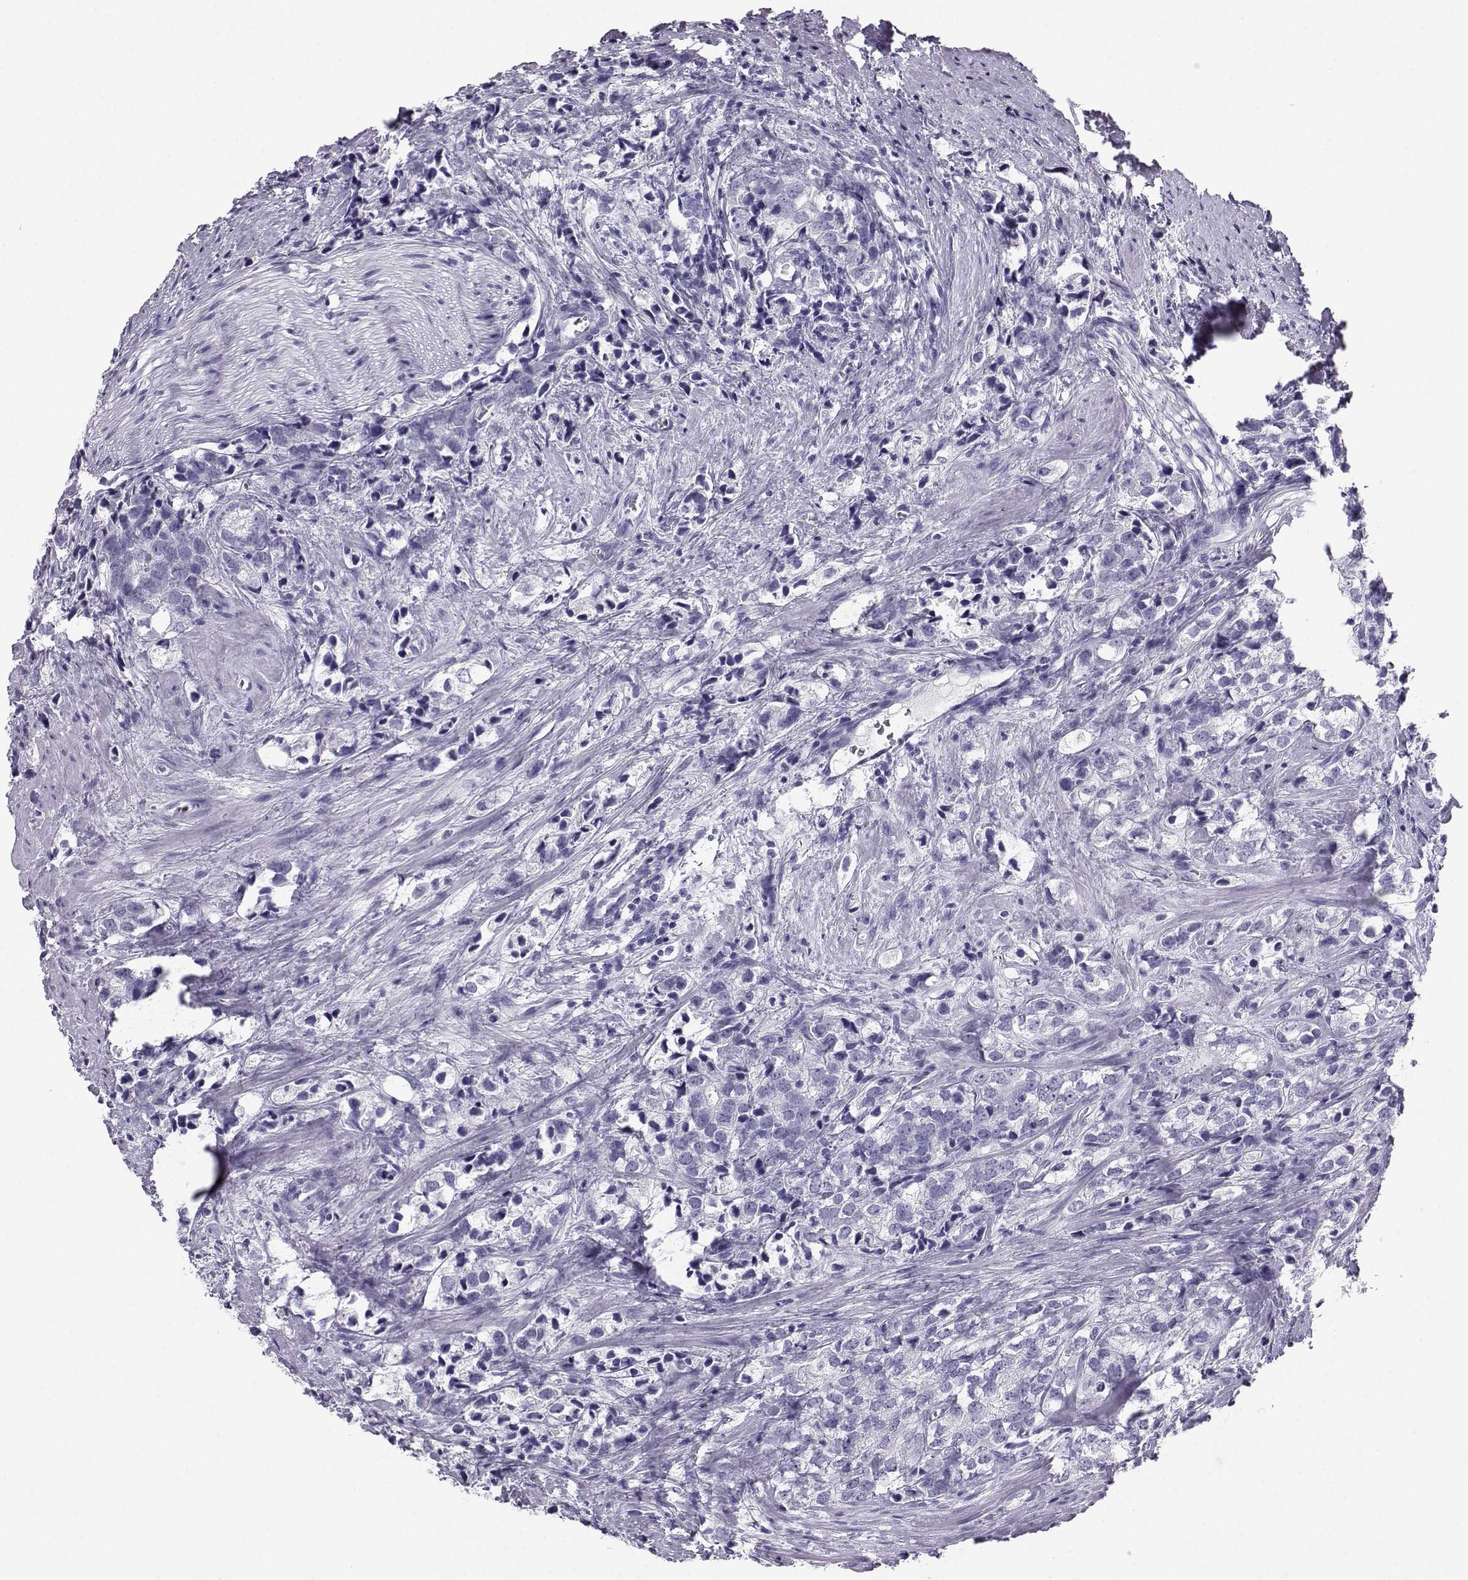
{"staining": {"intensity": "negative", "quantity": "none", "location": "none"}, "tissue": "prostate cancer", "cell_type": "Tumor cells", "image_type": "cancer", "snomed": [{"axis": "morphology", "description": "Adenocarcinoma, NOS"}, {"axis": "topography", "description": "Prostate and seminal vesicle, NOS"}], "caption": "DAB immunohistochemical staining of human adenocarcinoma (prostate) reveals no significant expression in tumor cells. (Brightfield microscopy of DAB immunohistochemistry at high magnification).", "gene": "SST", "patient": {"sex": "male", "age": 63}}